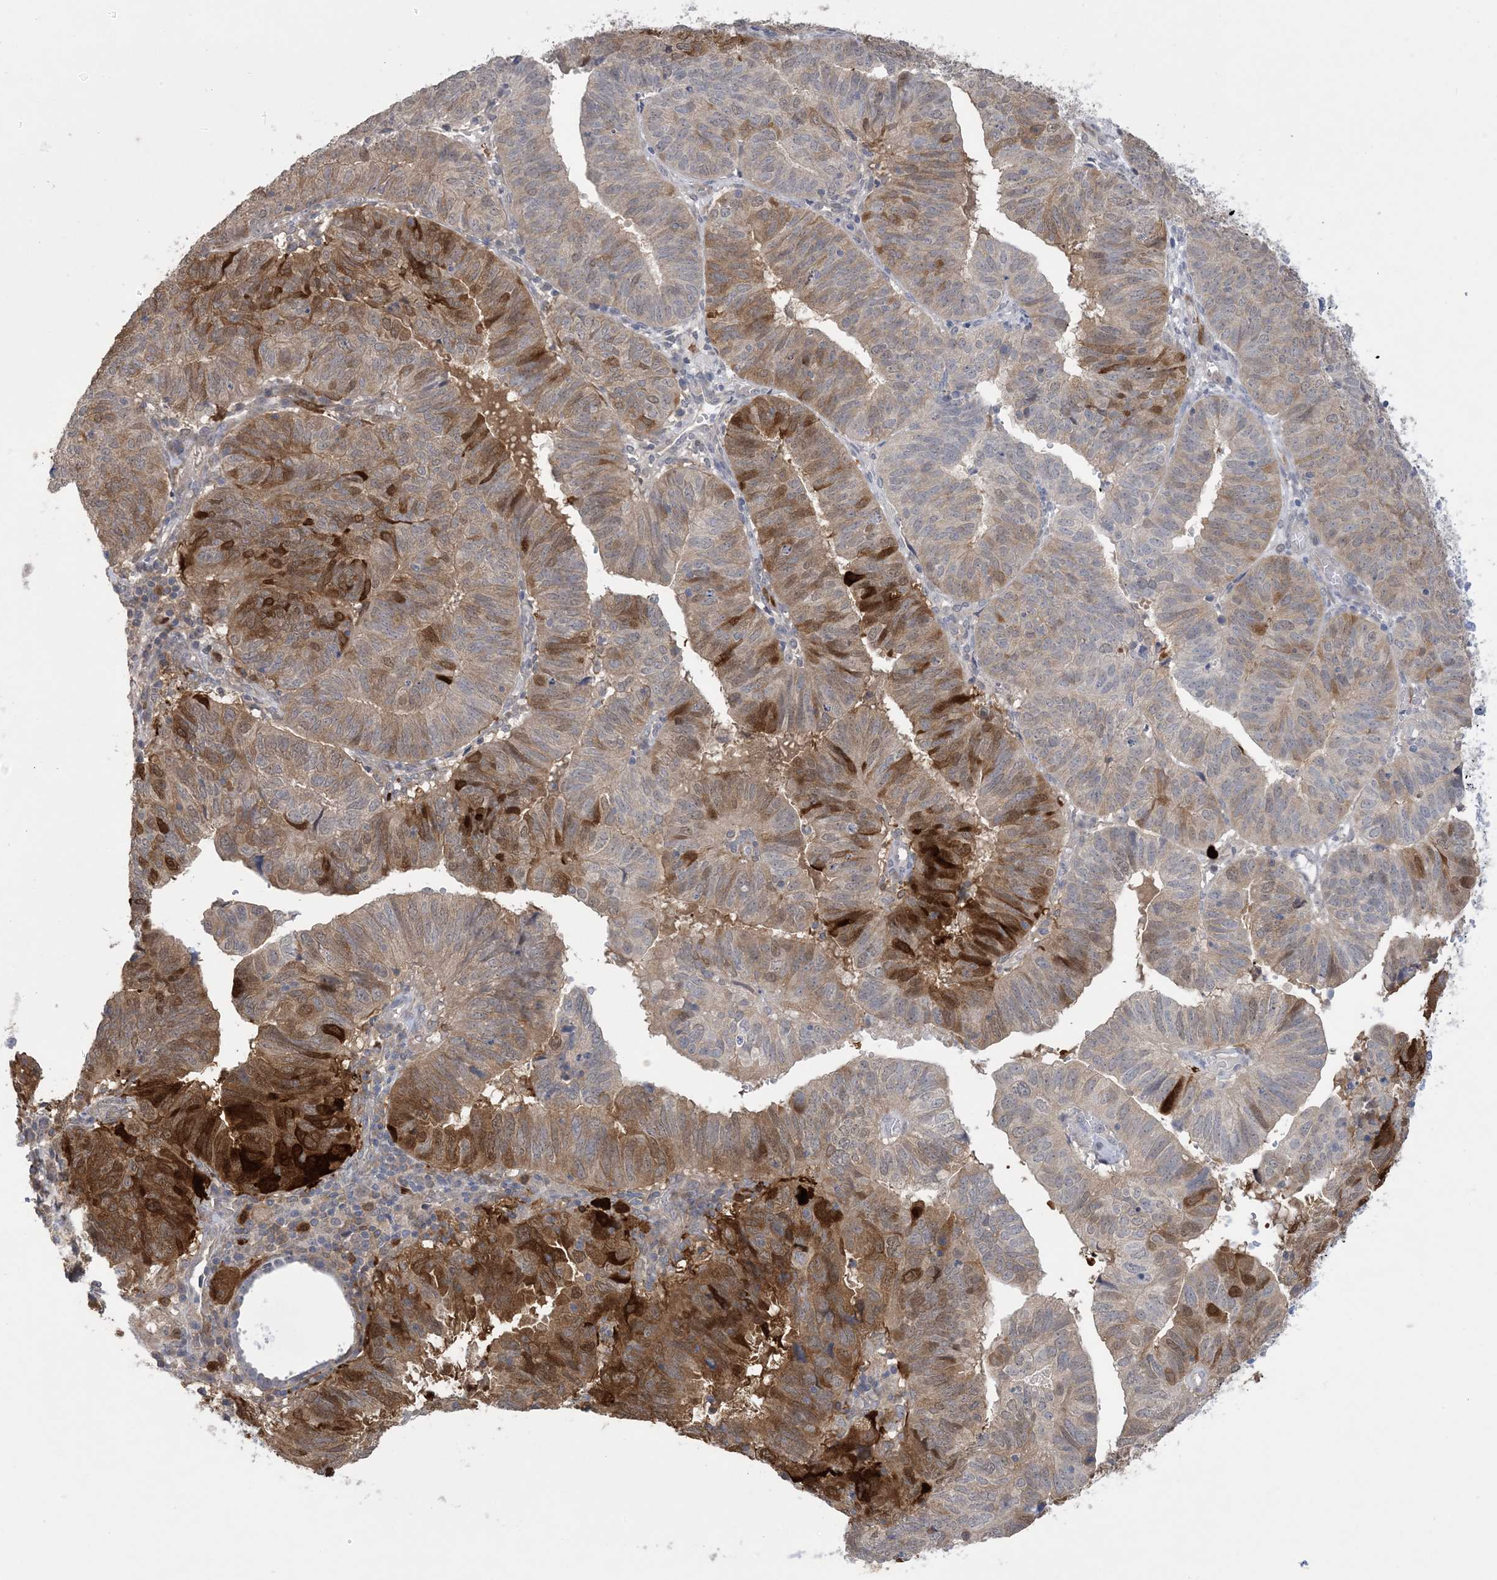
{"staining": {"intensity": "moderate", "quantity": ">75%", "location": "cytoplasmic/membranous"}, "tissue": "endometrial cancer", "cell_type": "Tumor cells", "image_type": "cancer", "snomed": [{"axis": "morphology", "description": "Adenocarcinoma, NOS"}, {"axis": "topography", "description": "Uterus"}], "caption": "Endometrial cancer stained with immunohistochemistry demonstrates moderate cytoplasmic/membranous expression in approximately >75% of tumor cells.", "gene": "HMGCS1", "patient": {"sex": "female", "age": 77}}